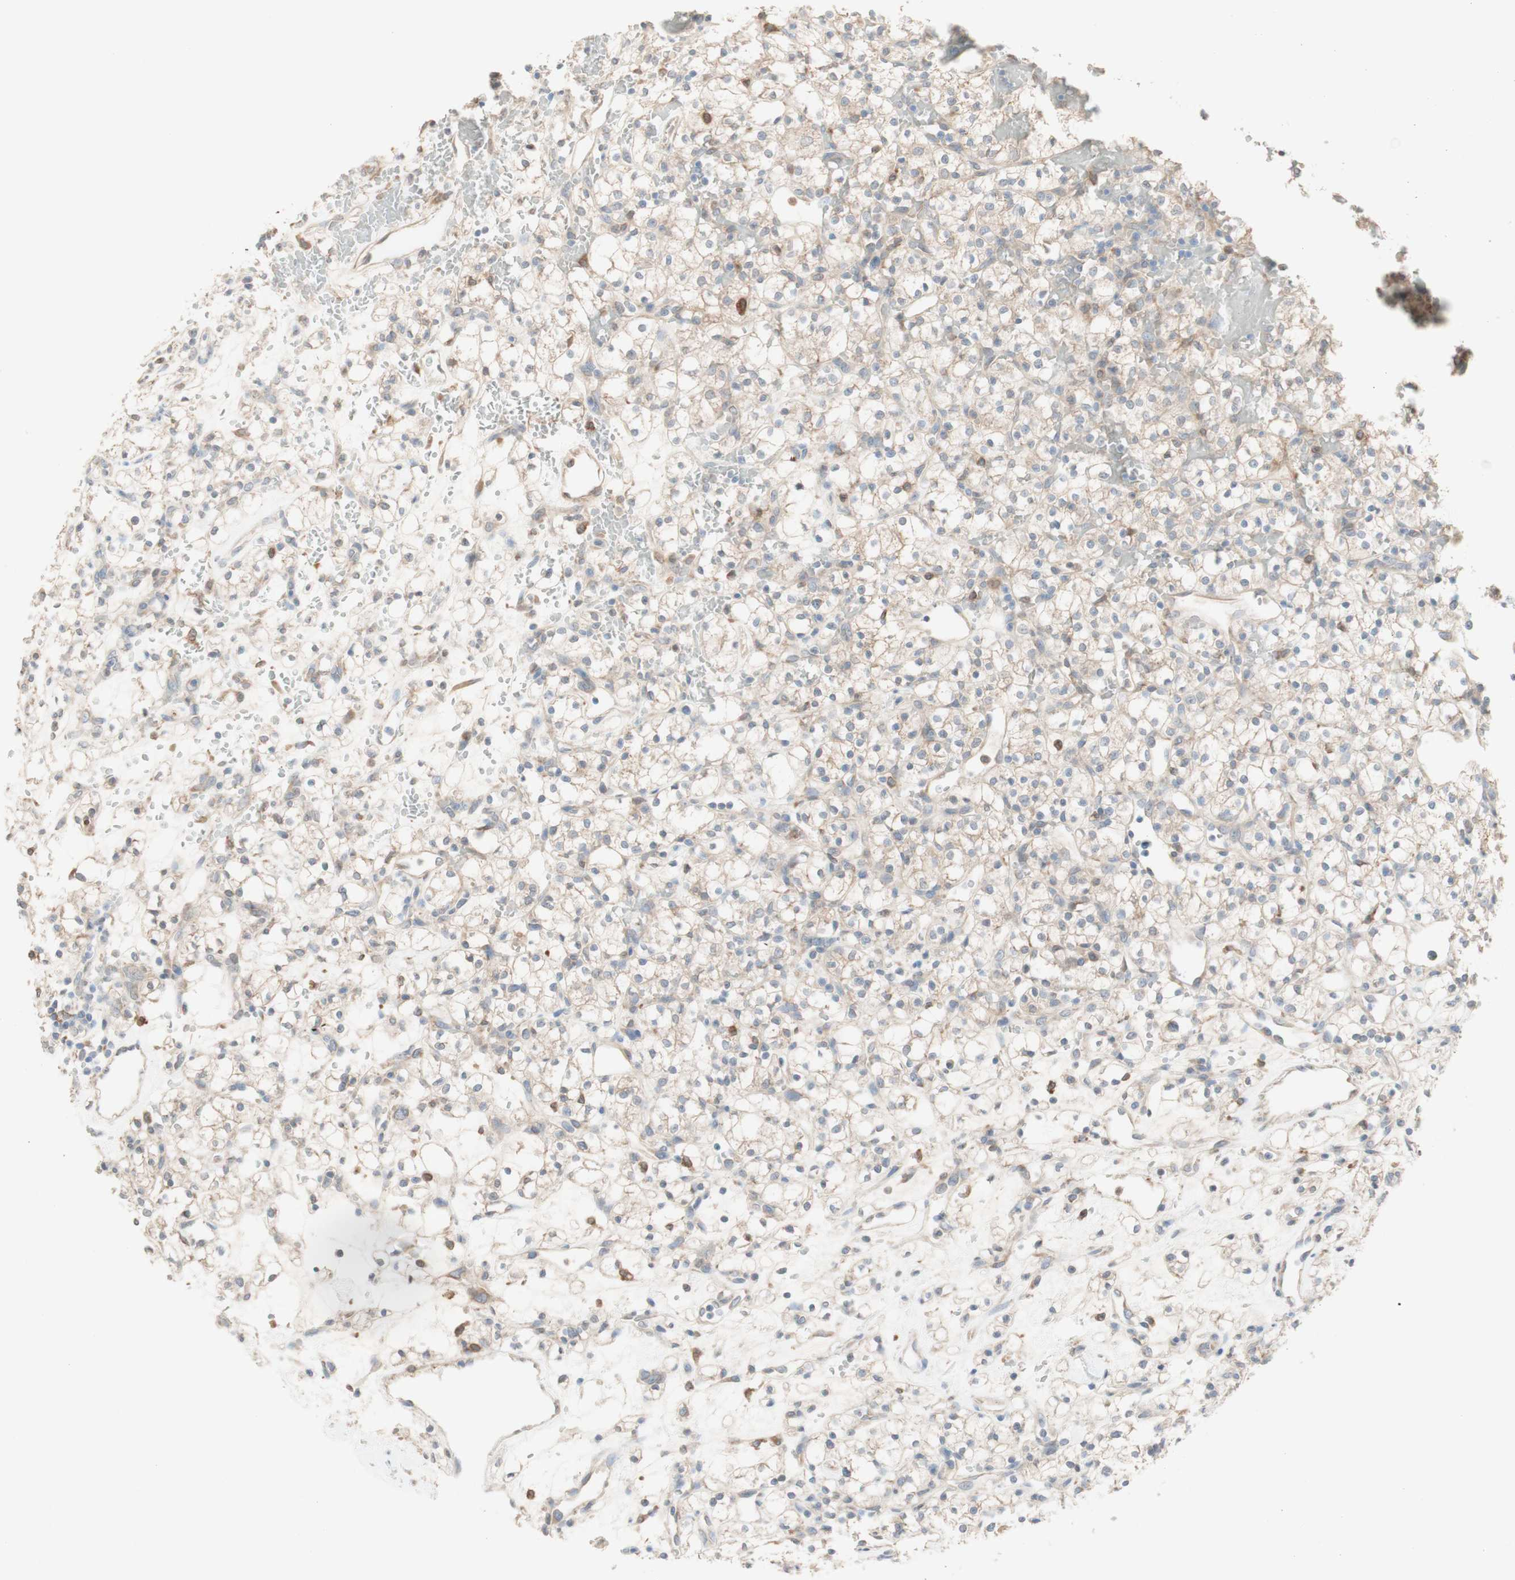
{"staining": {"intensity": "weak", "quantity": "25%-75%", "location": "cytoplasmic/membranous"}, "tissue": "renal cancer", "cell_type": "Tumor cells", "image_type": "cancer", "snomed": [{"axis": "morphology", "description": "Adenocarcinoma, NOS"}, {"axis": "topography", "description": "Kidney"}], "caption": "Protein expression by immunohistochemistry reveals weak cytoplasmic/membranous positivity in about 25%-75% of tumor cells in renal cancer (adenocarcinoma).", "gene": "COMT", "patient": {"sex": "female", "age": 60}}